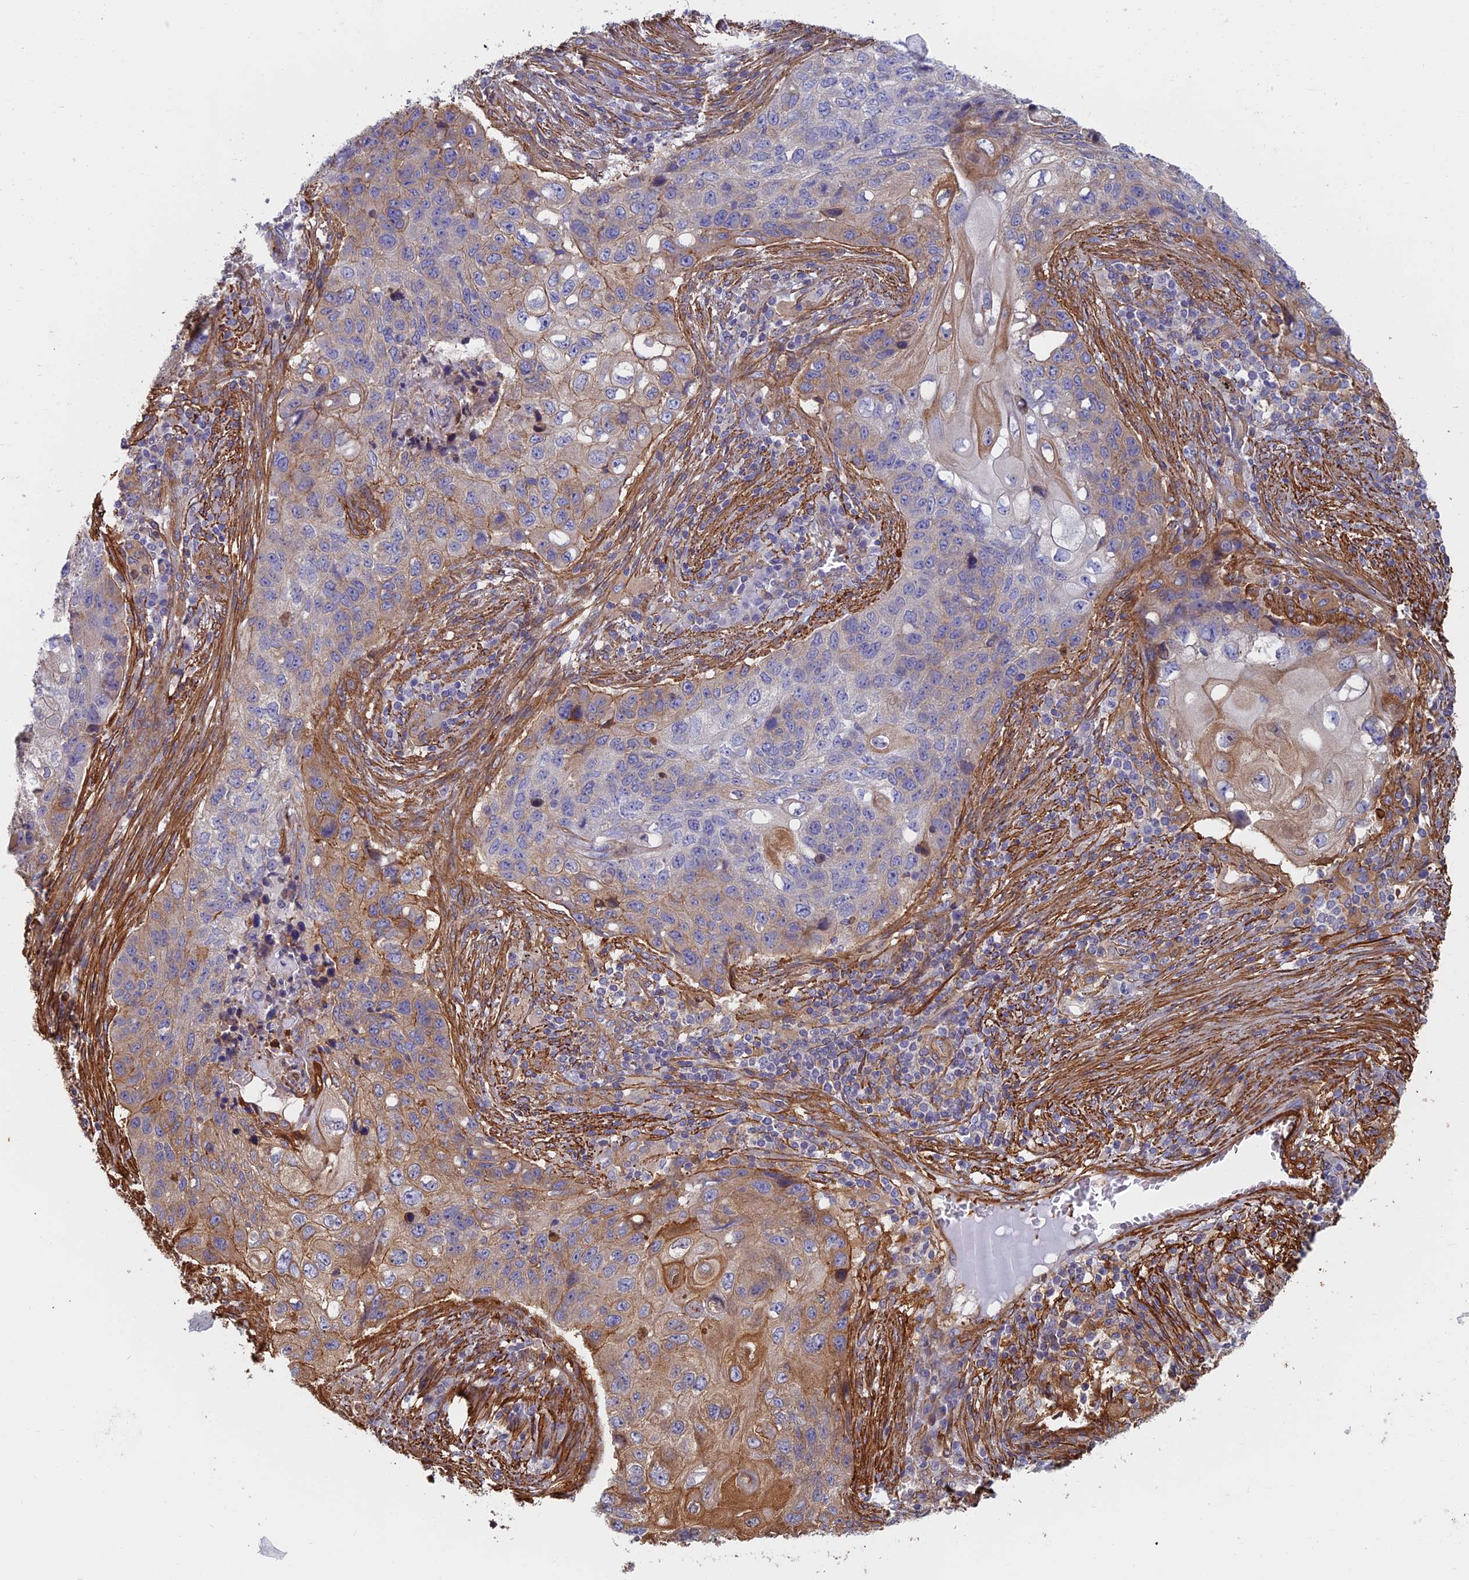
{"staining": {"intensity": "moderate", "quantity": "<25%", "location": "cytoplasmic/membranous"}, "tissue": "lung cancer", "cell_type": "Tumor cells", "image_type": "cancer", "snomed": [{"axis": "morphology", "description": "Squamous cell carcinoma, NOS"}, {"axis": "topography", "description": "Lung"}], "caption": "A brown stain shows moderate cytoplasmic/membranous positivity of a protein in human lung squamous cell carcinoma tumor cells. The staining was performed using DAB, with brown indicating positive protein expression. Nuclei are stained blue with hematoxylin.", "gene": "PAK4", "patient": {"sex": "female", "age": 63}}